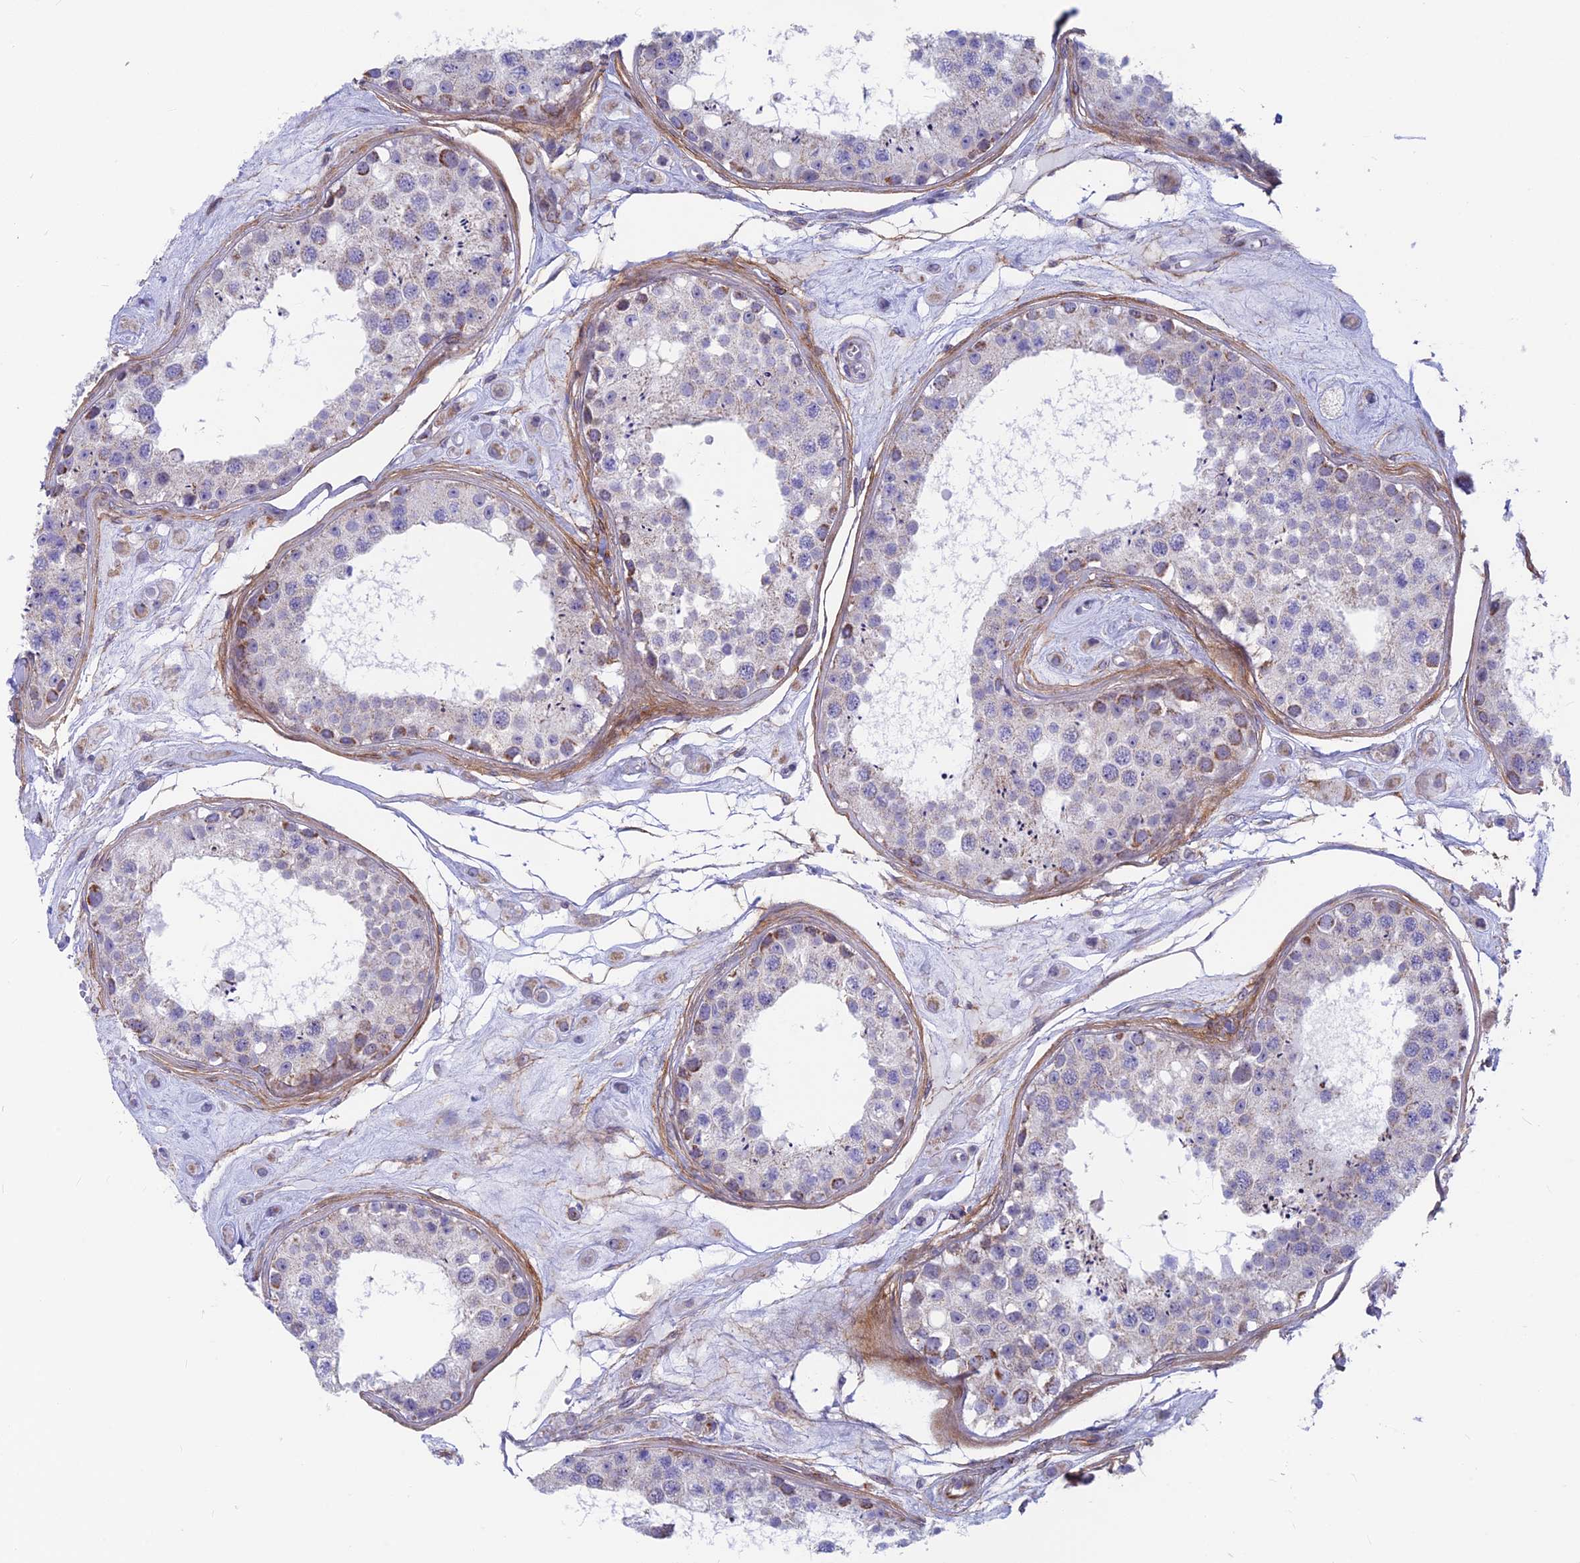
{"staining": {"intensity": "moderate", "quantity": "<25%", "location": "cytoplasmic/membranous"}, "tissue": "testis", "cell_type": "Cells in seminiferous ducts", "image_type": "normal", "snomed": [{"axis": "morphology", "description": "Normal tissue, NOS"}, {"axis": "topography", "description": "Testis"}], "caption": "IHC photomicrograph of unremarkable testis stained for a protein (brown), which demonstrates low levels of moderate cytoplasmic/membranous positivity in about <25% of cells in seminiferous ducts.", "gene": "PLAC9", "patient": {"sex": "male", "age": 25}}